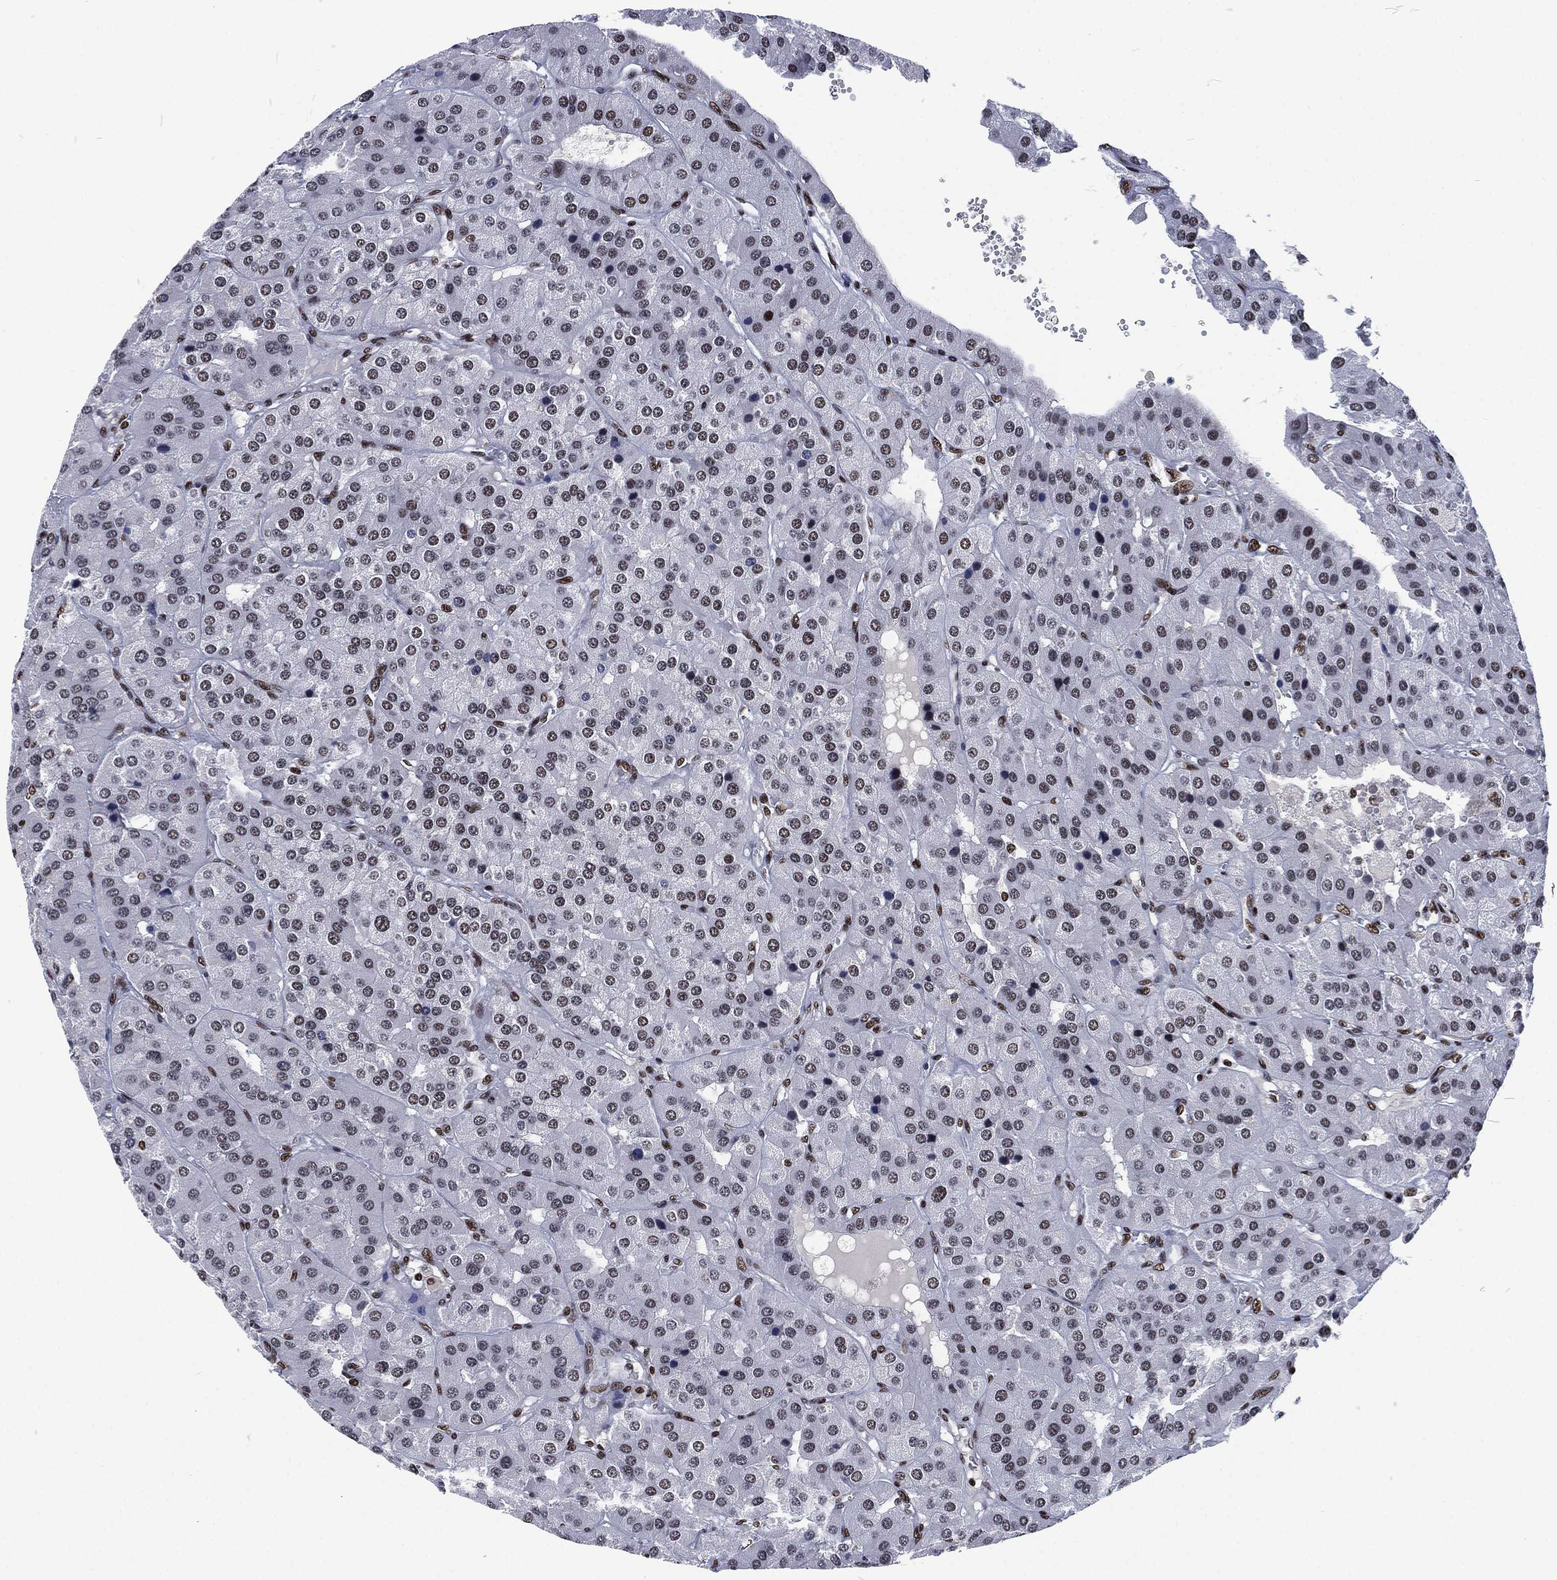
{"staining": {"intensity": "weak", "quantity": "<25%", "location": "nuclear"}, "tissue": "parathyroid gland", "cell_type": "Glandular cells", "image_type": "normal", "snomed": [{"axis": "morphology", "description": "Normal tissue, NOS"}, {"axis": "morphology", "description": "Adenoma, NOS"}, {"axis": "topography", "description": "Parathyroid gland"}], "caption": "Glandular cells are negative for brown protein staining in normal parathyroid gland. (DAB IHC with hematoxylin counter stain).", "gene": "DCPS", "patient": {"sex": "female", "age": 86}}